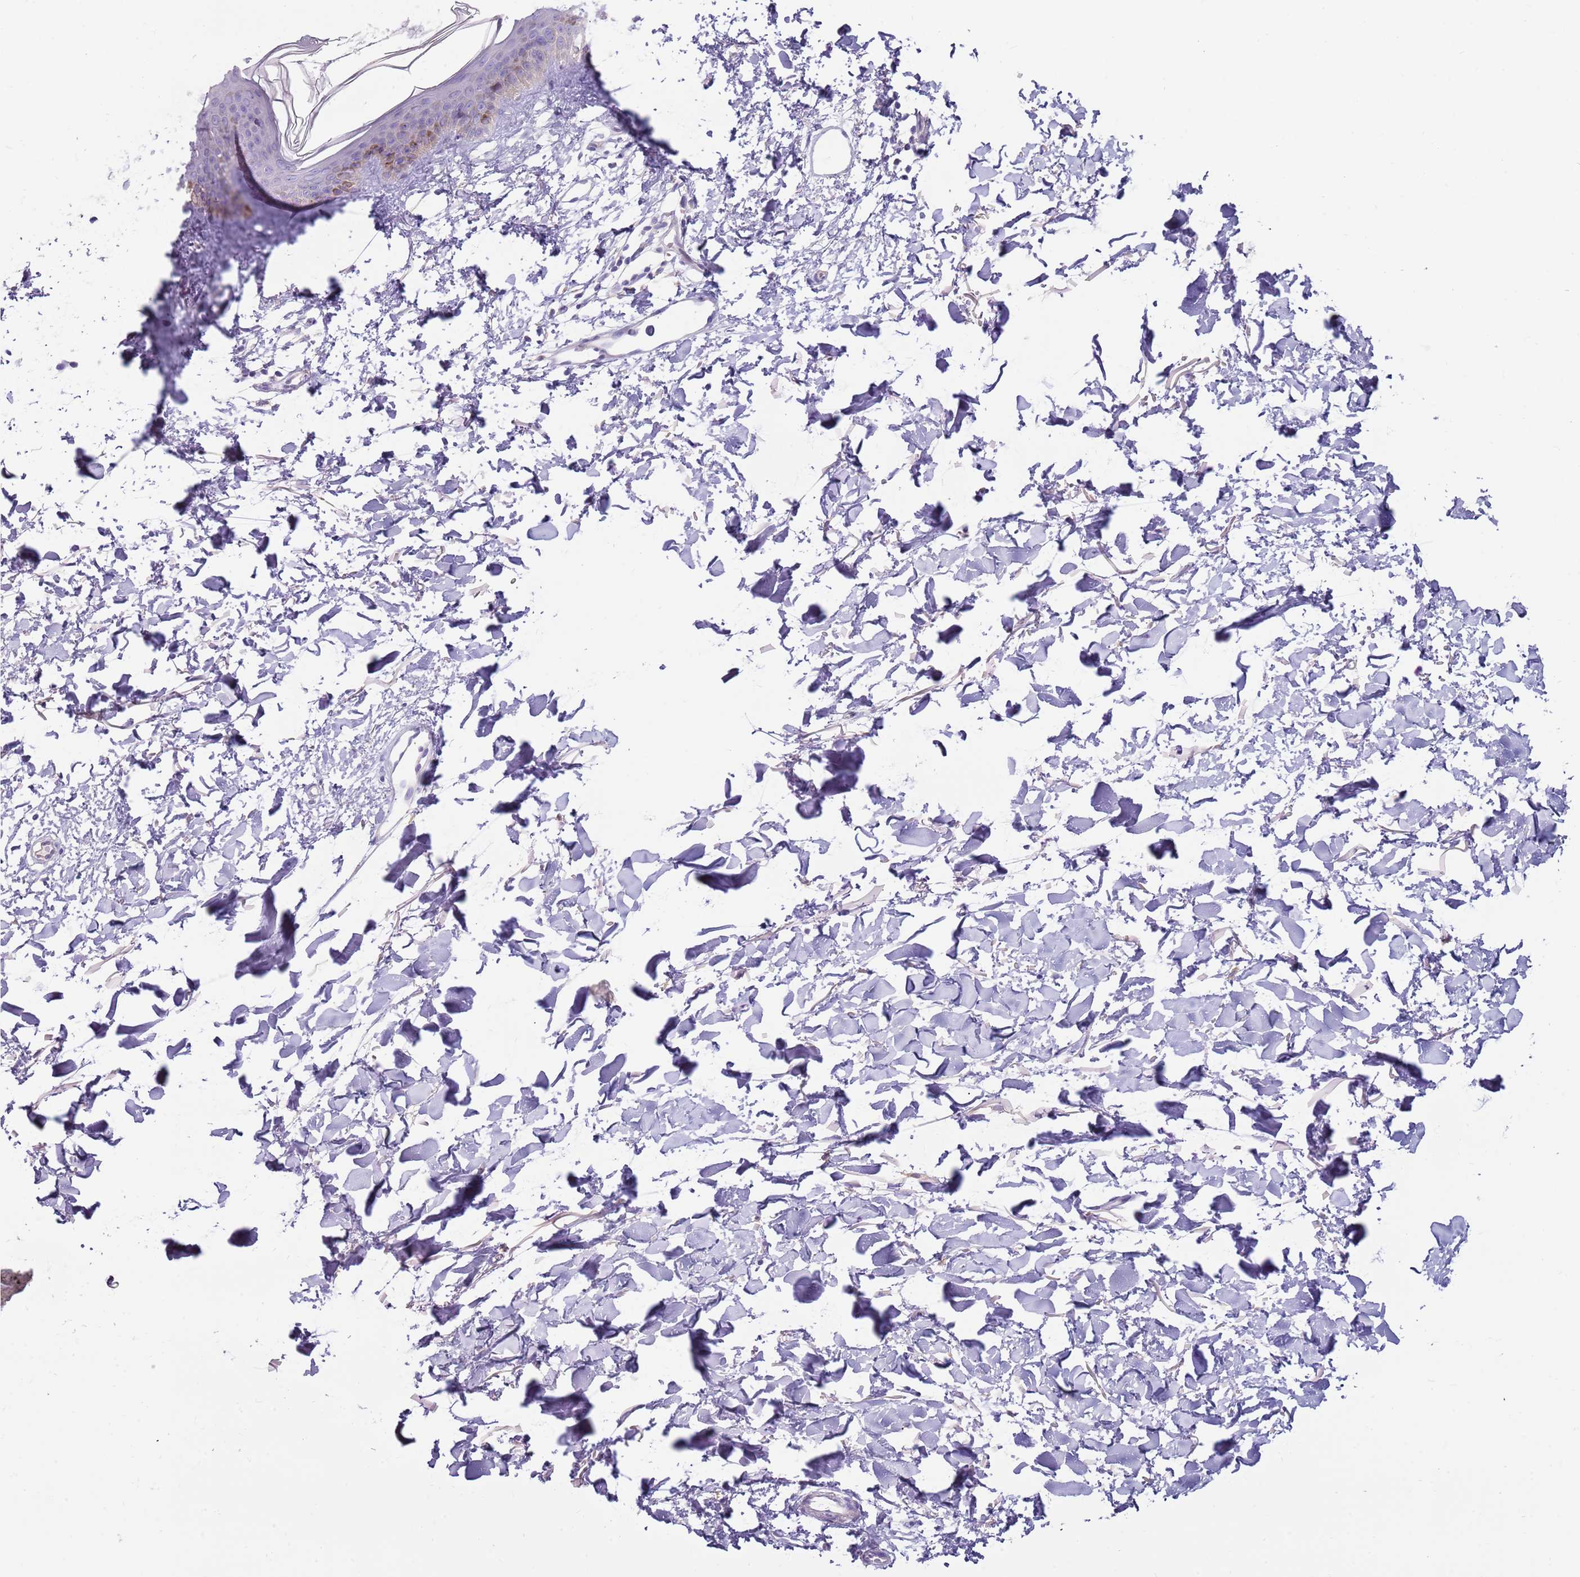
{"staining": {"intensity": "negative", "quantity": "none", "location": "none"}, "tissue": "skin", "cell_type": "Fibroblasts", "image_type": "normal", "snomed": [{"axis": "morphology", "description": "Normal tissue, NOS"}, {"axis": "topography", "description": "Skin"}], "caption": "IHC image of benign human skin stained for a protein (brown), which shows no positivity in fibroblasts.", "gene": "ARHGAP5", "patient": {"sex": "female", "age": 58}}